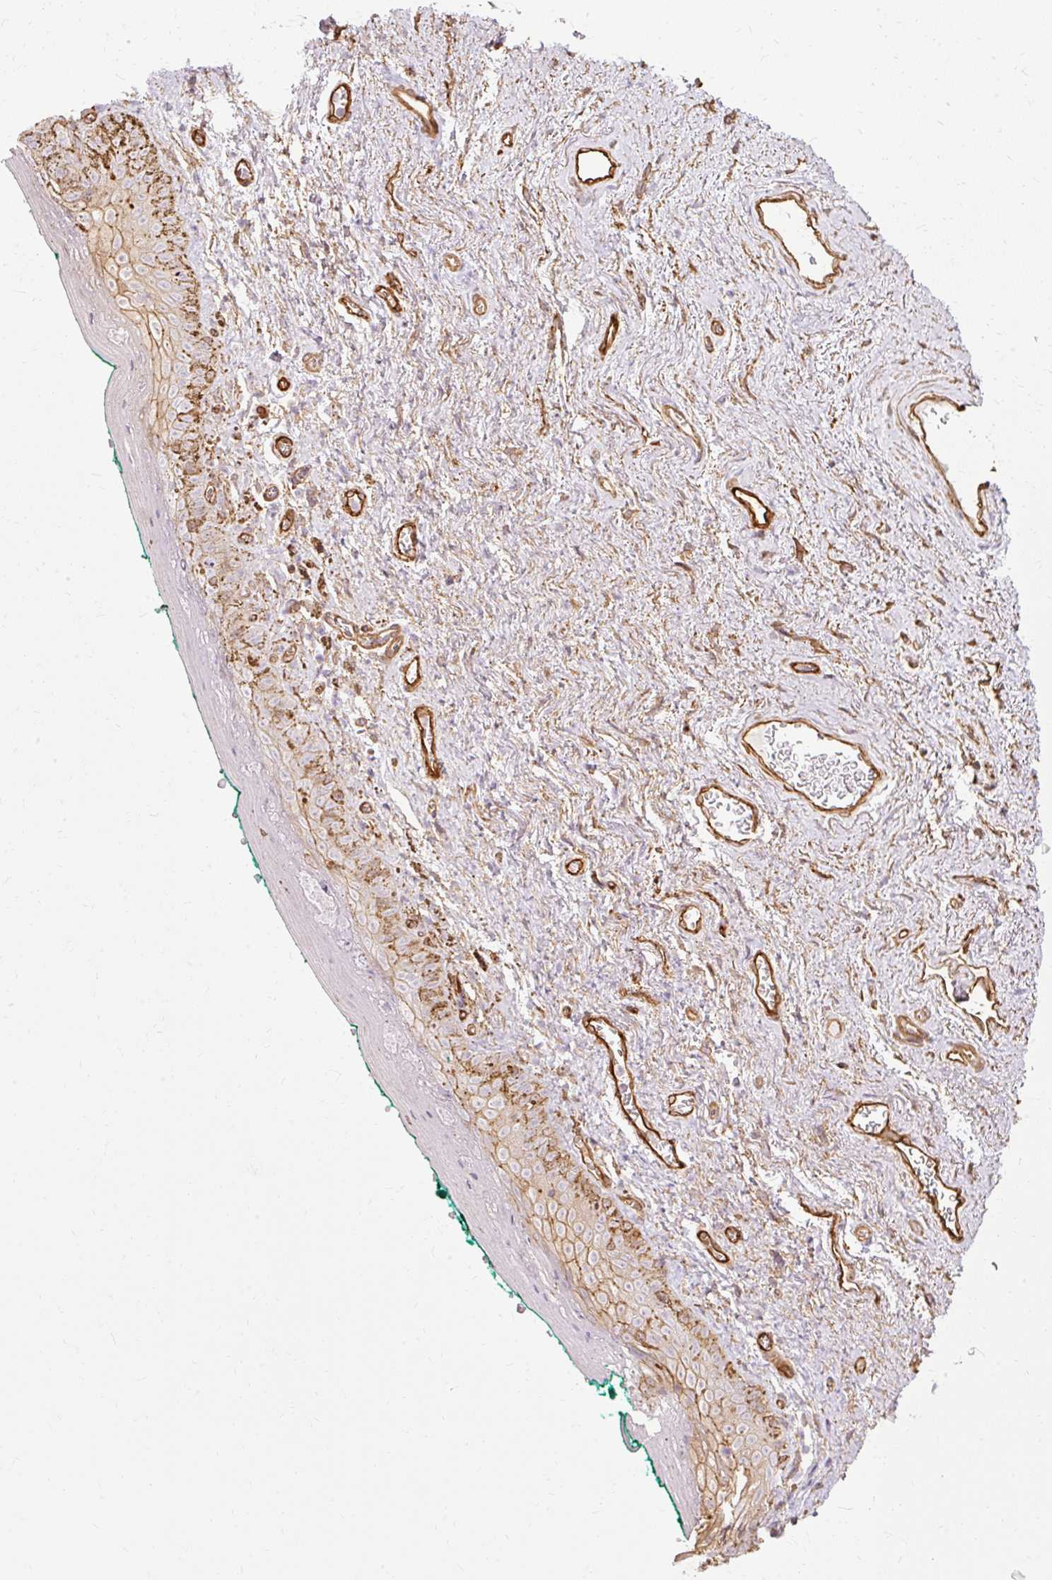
{"staining": {"intensity": "moderate", "quantity": "<25%", "location": "cytoplasmic/membranous"}, "tissue": "vagina", "cell_type": "Squamous epithelial cells", "image_type": "normal", "snomed": [{"axis": "morphology", "description": "Normal tissue, NOS"}, {"axis": "topography", "description": "Vulva"}, {"axis": "topography", "description": "Vagina"}, {"axis": "topography", "description": "Peripheral nerve tissue"}], "caption": "The micrograph reveals staining of normal vagina, revealing moderate cytoplasmic/membranous protein expression (brown color) within squamous epithelial cells.", "gene": "CNN3", "patient": {"sex": "female", "age": 66}}